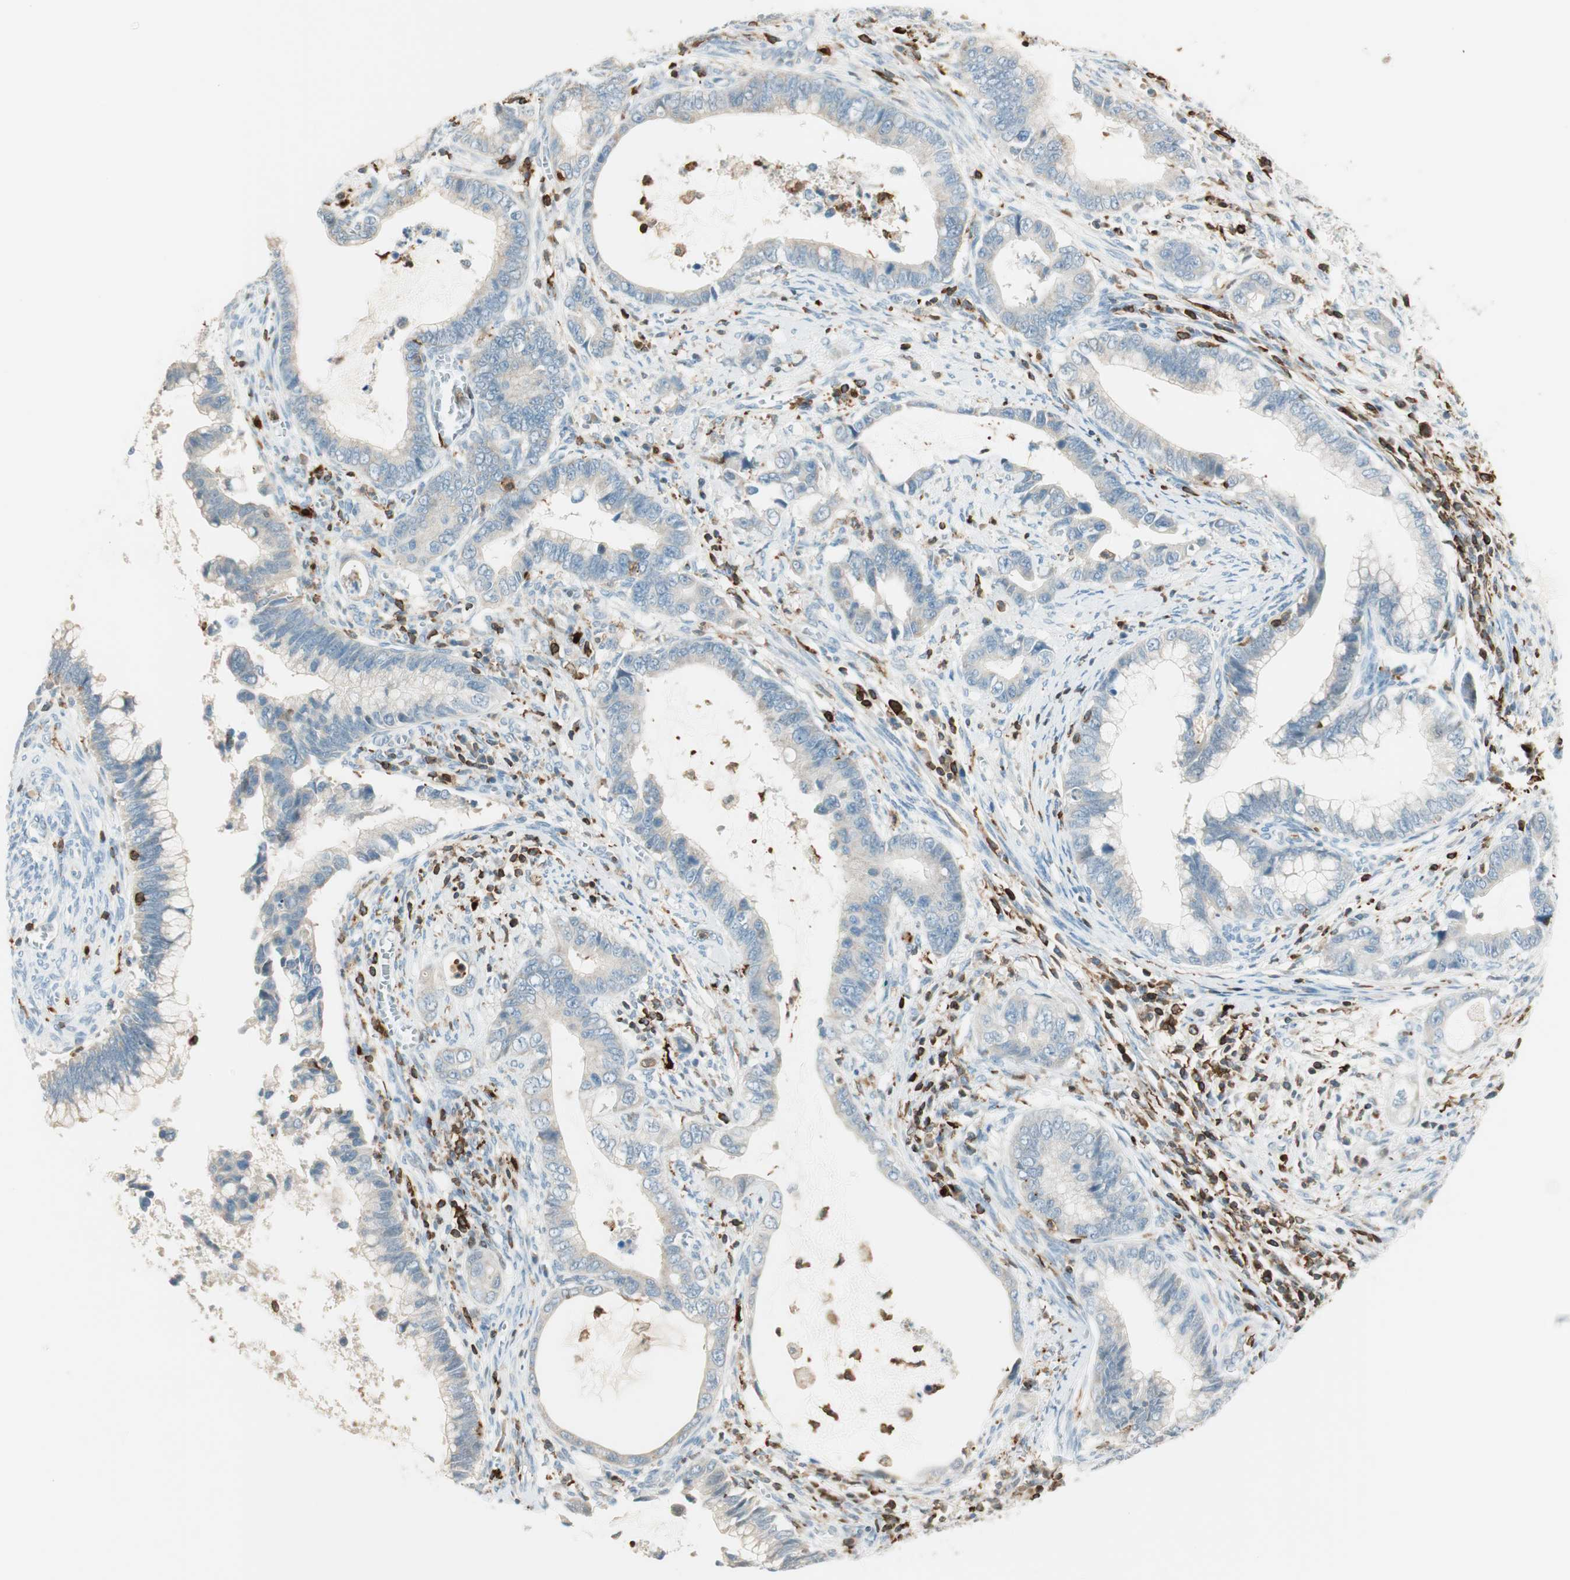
{"staining": {"intensity": "negative", "quantity": "none", "location": "none"}, "tissue": "cervical cancer", "cell_type": "Tumor cells", "image_type": "cancer", "snomed": [{"axis": "morphology", "description": "Adenocarcinoma, NOS"}, {"axis": "topography", "description": "Cervix"}], "caption": "Protein analysis of cervical cancer reveals no significant expression in tumor cells.", "gene": "HPGD", "patient": {"sex": "female", "age": 44}}